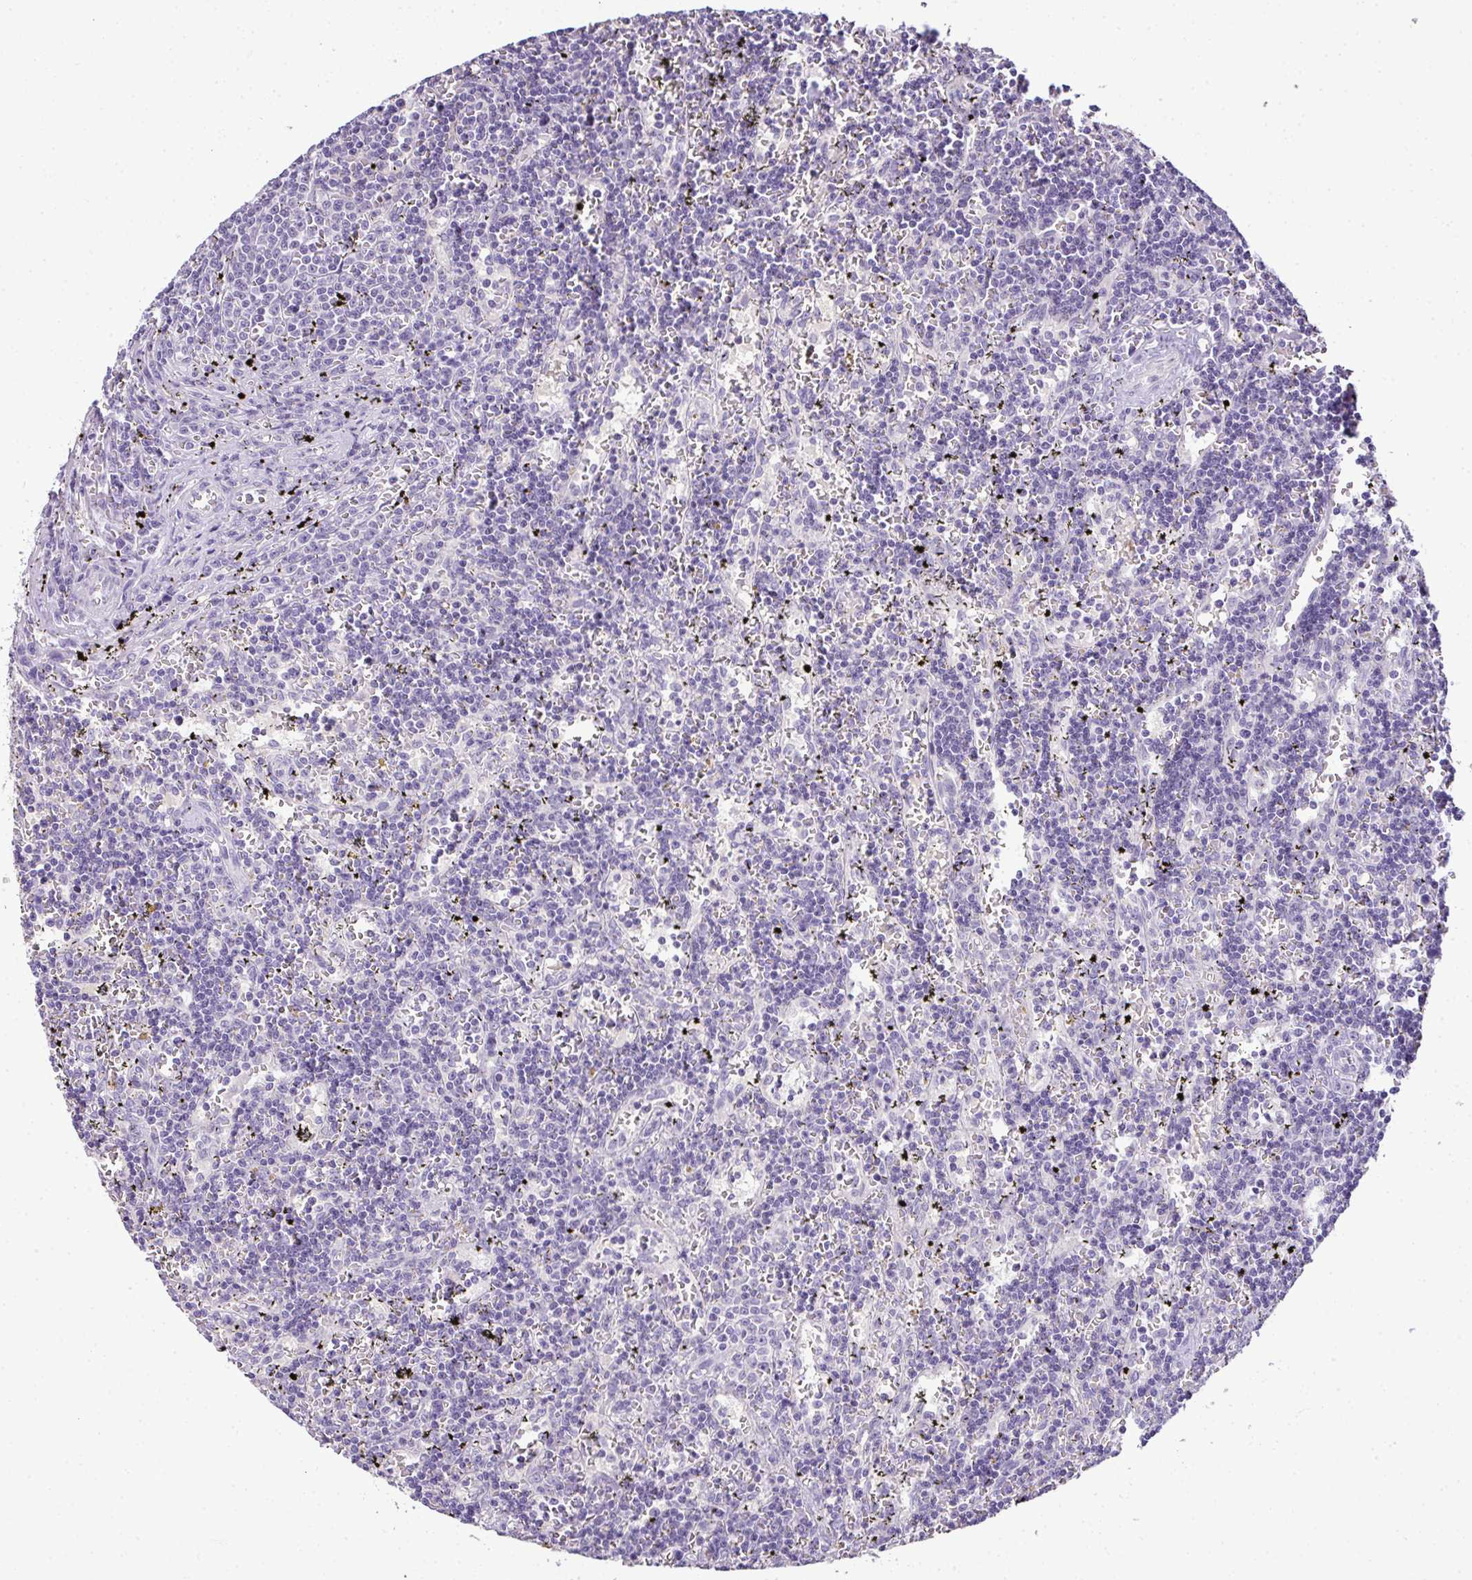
{"staining": {"intensity": "negative", "quantity": "none", "location": "none"}, "tissue": "lymphoma", "cell_type": "Tumor cells", "image_type": "cancer", "snomed": [{"axis": "morphology", "description": "Malignant lymphoma, non-Hodgkin's type, Low grade"}, {"axis": "topography", "description": "Spleen"}], "caption": "Protein analysis of lymphoma displays no significant positivity in tumor cells. Brightfield microscopy of immunohistochemistry (IHC) stained with DAB (3,3'-diaminobenzidine) (brown) and hematoxylin (blue), captured at high magnification.", "gene": "CMPK1", "patient": {"sex": "male", "age": 60}}